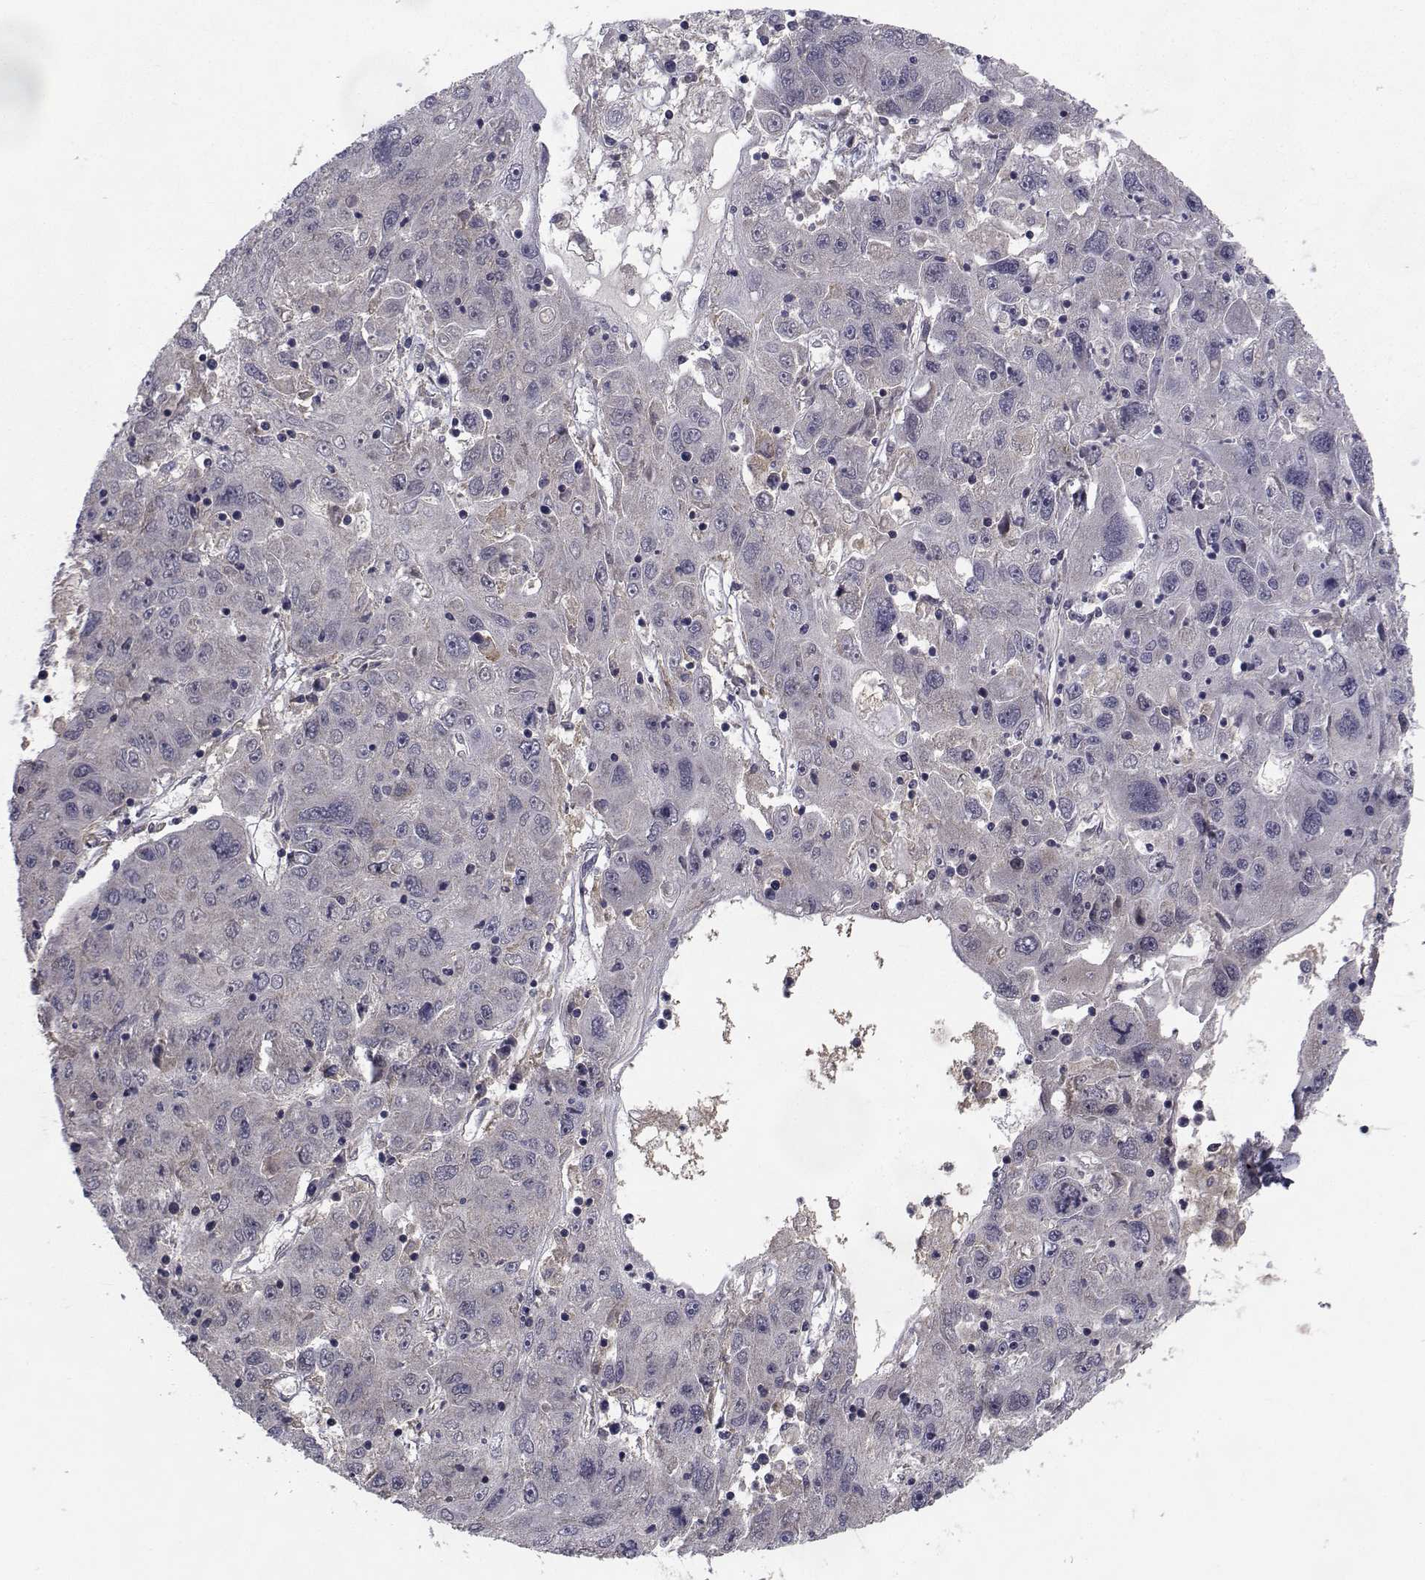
{"staining": {"intensity": "negative", "quantity": "none", "location": "none"}, "tissue": "stomach cancer", "cell_type": "Tumor cells", "image_type": "cancer", "snomed": [{"axis": "morphology", "description": "Adenocarcinoma, NOS"}, {"axis": "topography", "description": "Stomach"}], "caption": "Immunohistochemistry (IHC) histopathology image of neoplastic tissue: human stomach cancer (adenocarcinoma) stained with DAB (3,3'-diaminobenzidine) shows no significant protein staining in tumor cells.", "gene": "CYP2S1", "patient": {"sex": "male", "age": 56}}